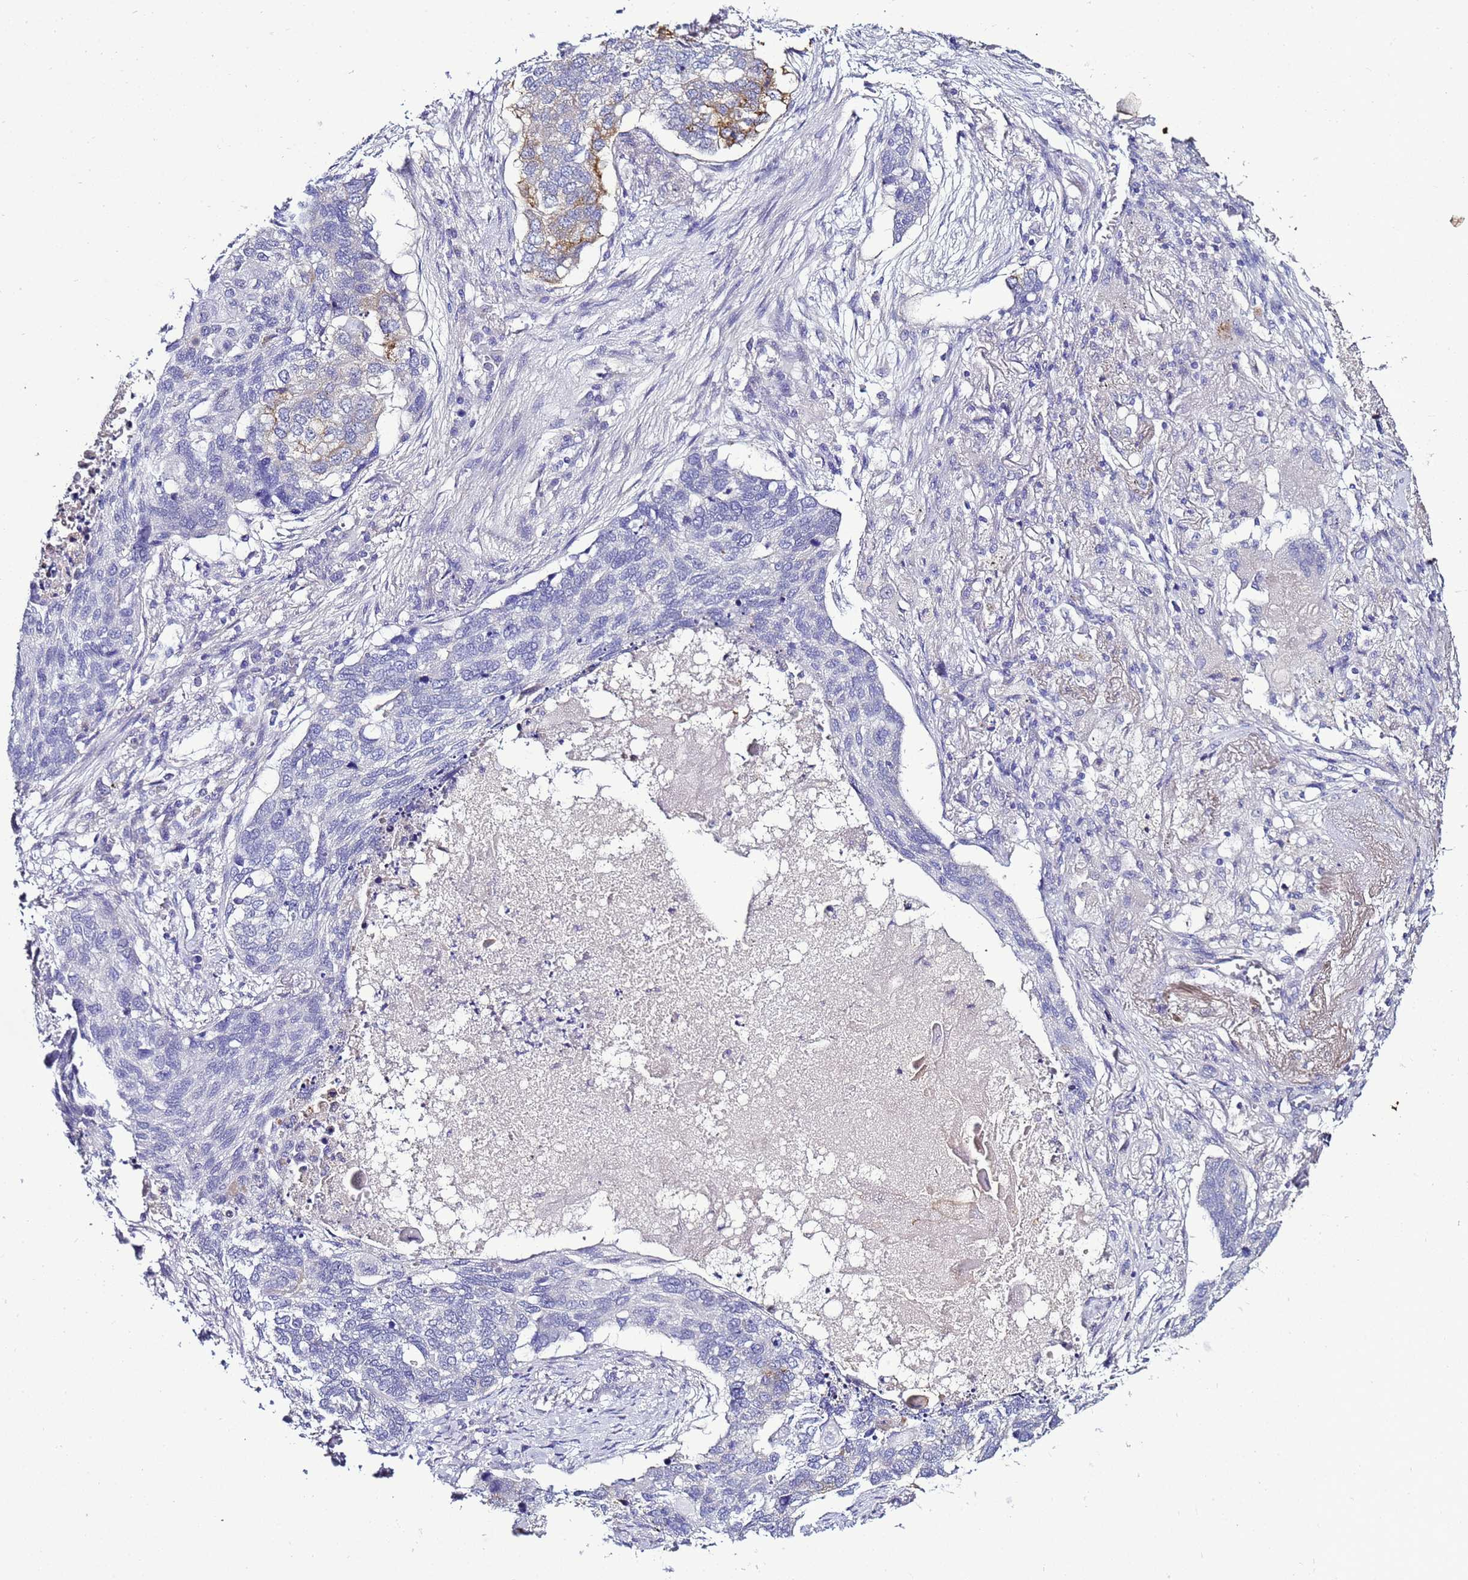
{"staining": {"intensity": "moderate", "quantity": "<25%", "location": "cytoplasmic/membranous"}, "tissue": "lung cancer", "cell_type": "Tumor cells", "image_type": "cancer", "snomed": [{"axis": "morphology", "description": "Squamous cell carcinoma, NOS"}, {"axis": "topography", "description": "Lung"}], "caption": "Protein analysis of lung squamous cell carcinoma tissue exhibits moderate cytoplasmic/membranous positivity in approximately <25% of tumor cells.", "gene": "FAM166B", "patient": {"sex": "female", "age": 63}}